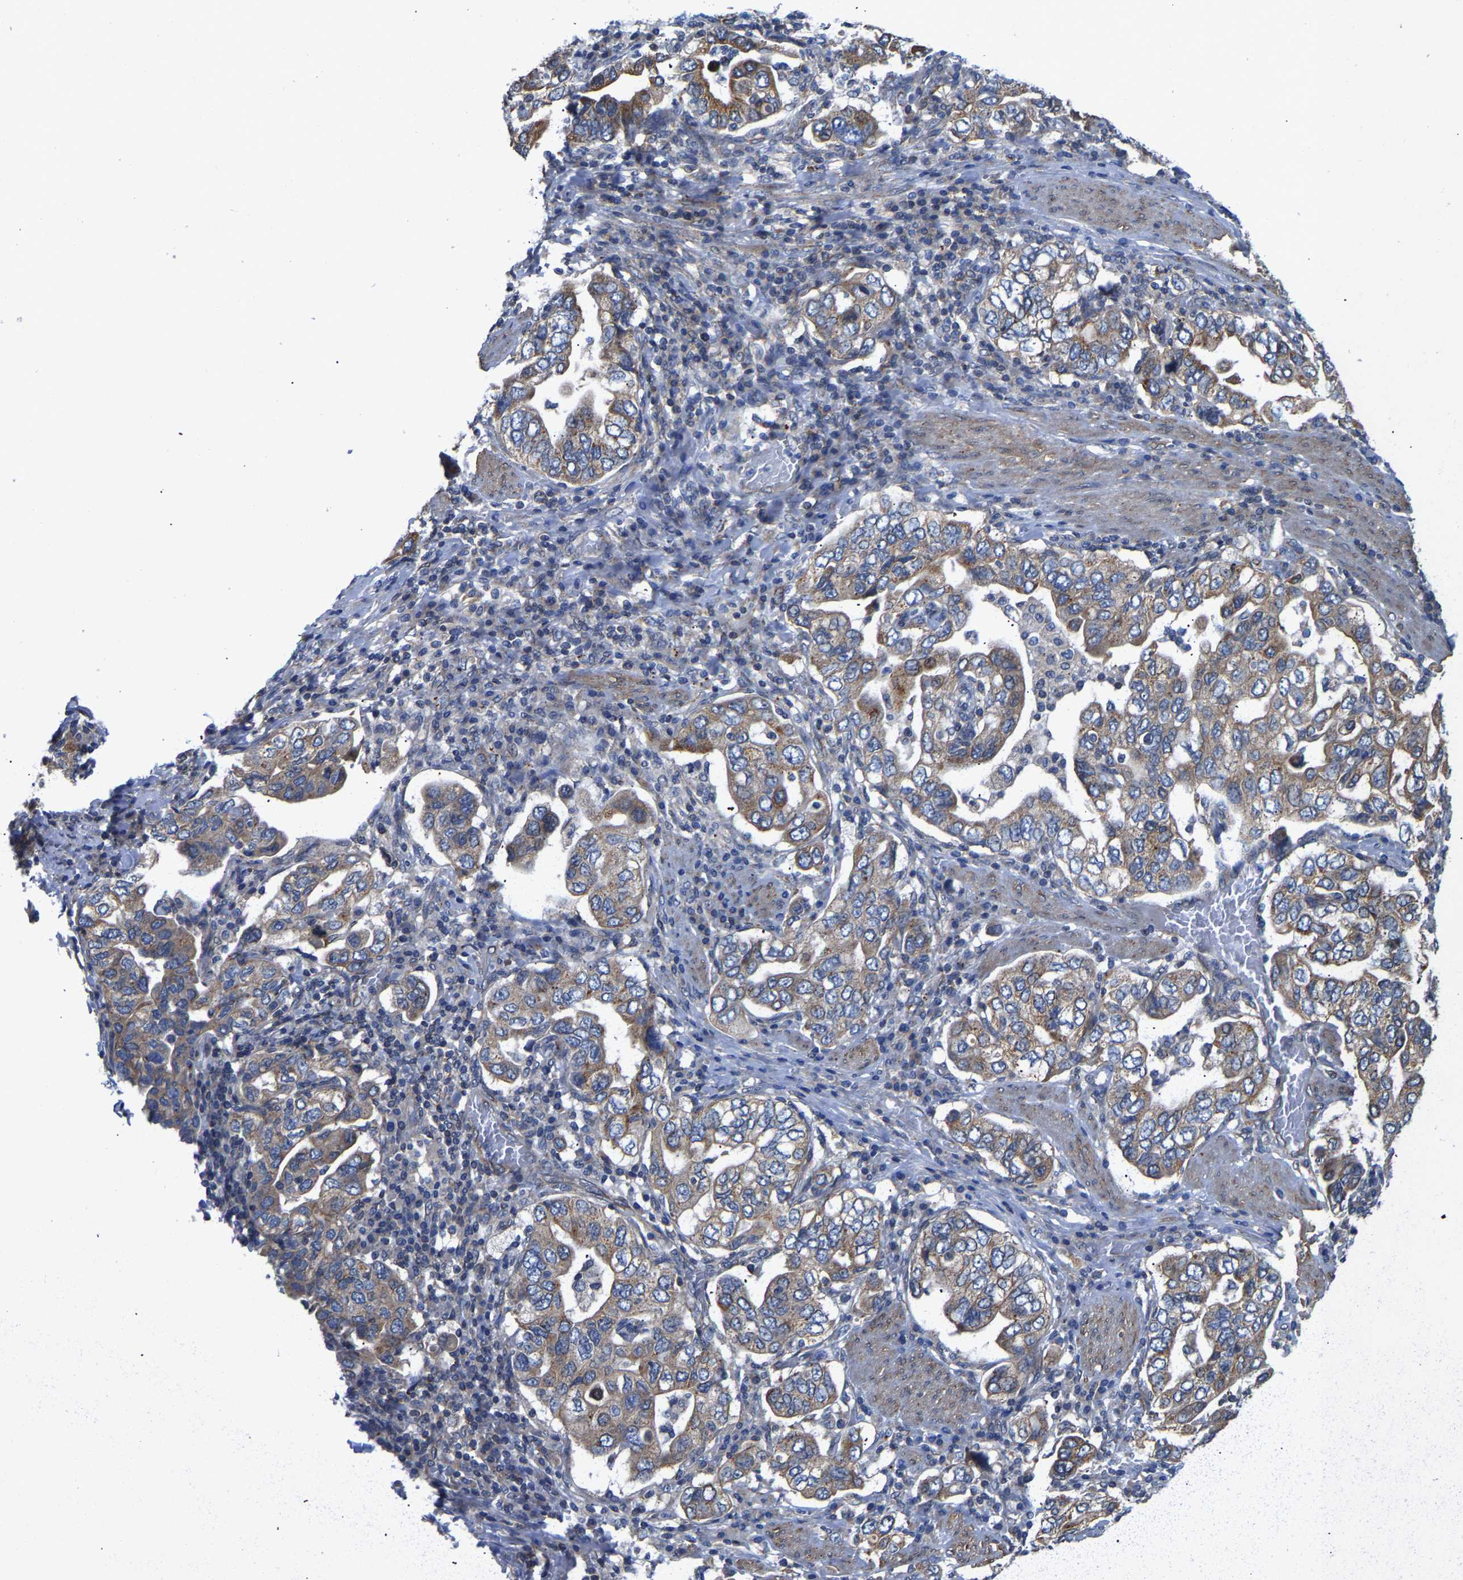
{"staining": {"intensity": "moderate", "quantity": ">75%", "location": "cytoplasmic/membranous"}, "tissue": "stomach cancer", "cell_type": "Tumor cells", "image_type": "cancer", "snomed": [{"axis": "morphology", "description": "Adenocarcinoma, NOS"}, {"axis": "topography", "description": "Stomach, upper"}], "caption": "Protein expression analysis of human adenocarcinoma (stomach) reveals moderate cytoplasmic/membranous positivity in about >75% of tumor cells.", "gene": "ARL6IP5", "patient": {"sex": "male", "age": 62}}